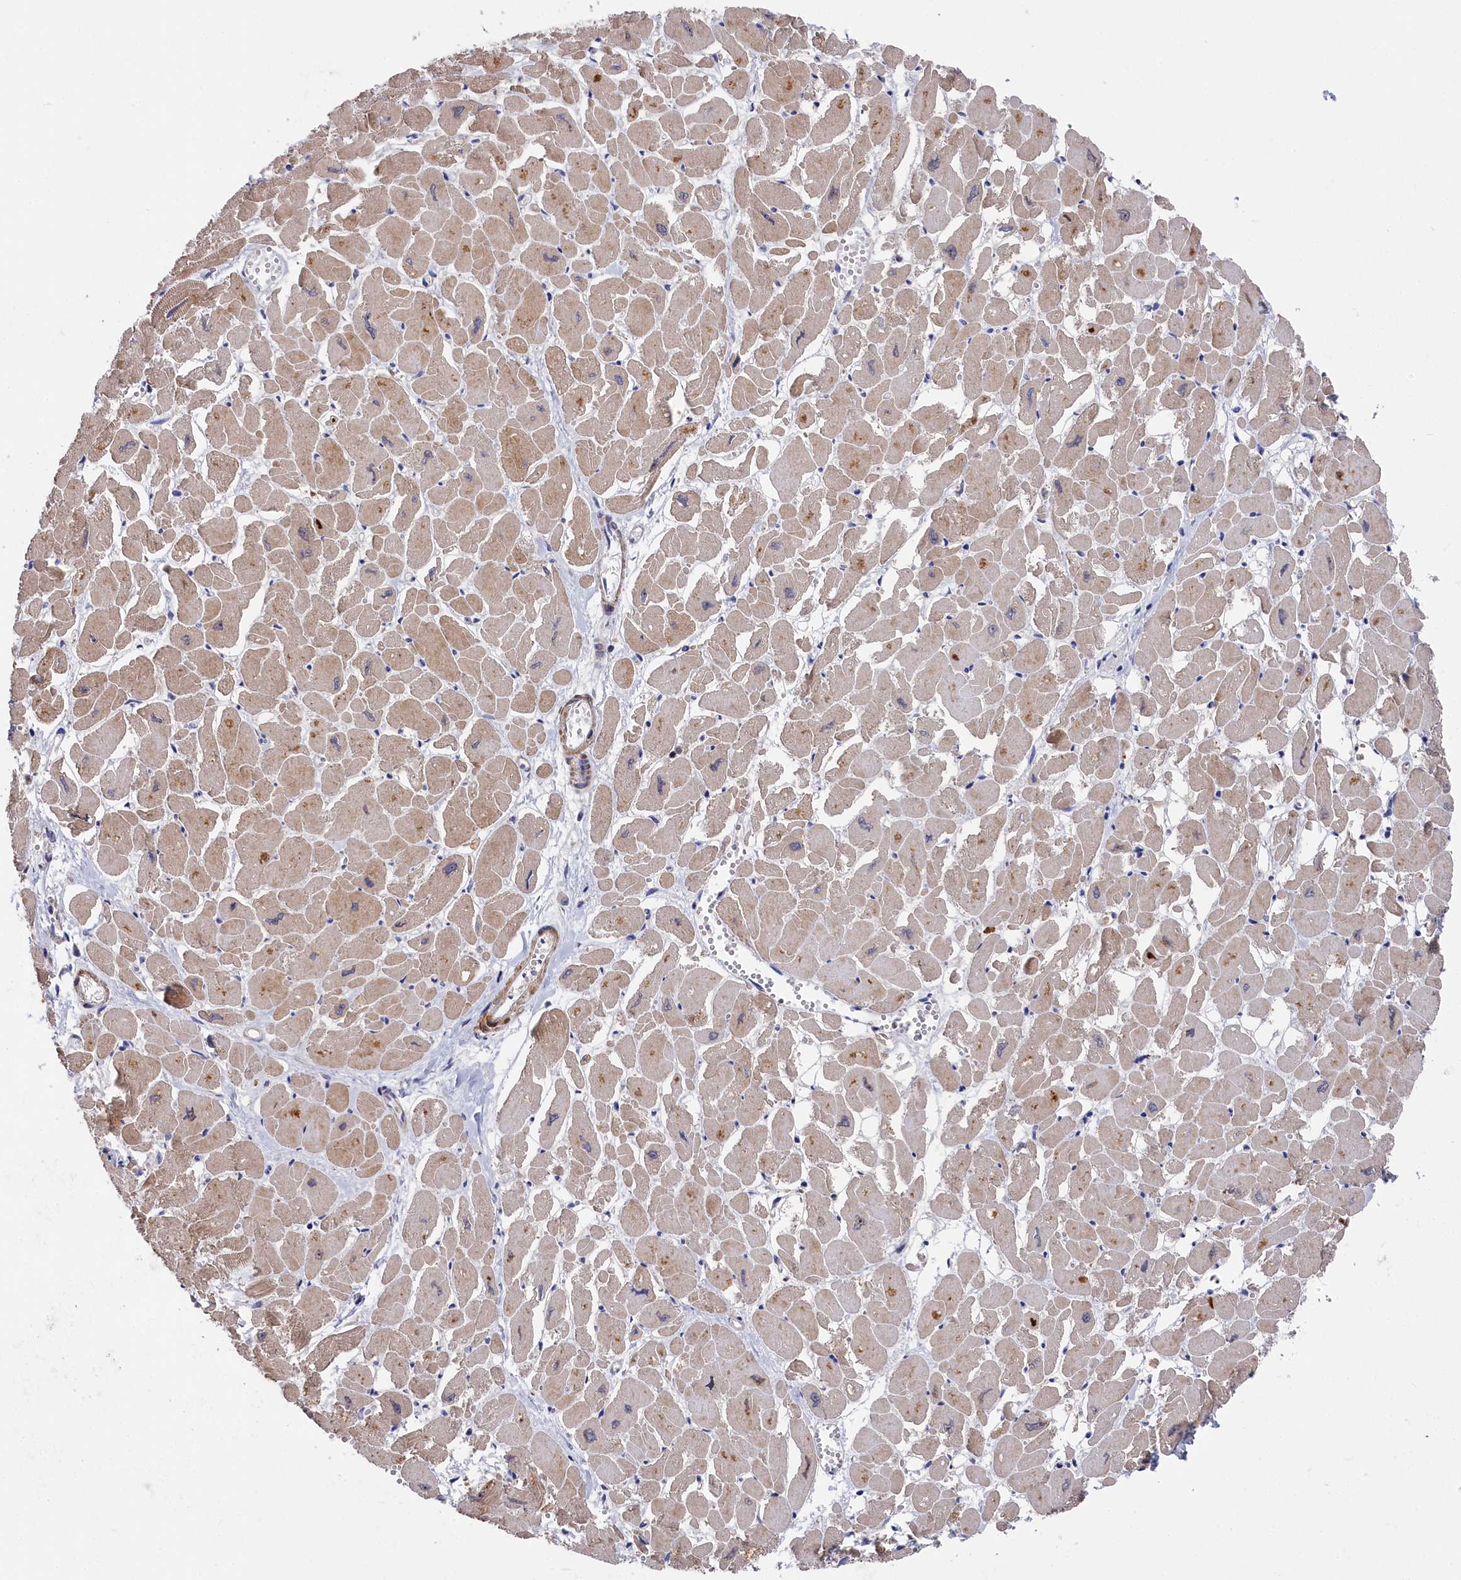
{"staining": {"intensity": "weak", "quantity": "25%-75%", "location": "cytoplasmic/membranous"}, "tissue": "heart muscle", "cell_type": "Cardiomyocytes", "image_type": "normal", "snomed": [{"axis": "morphology", "description": "Normal tissue, NOS"}, {"axis": "topography", "description": "Heart"}], "caption": "This is an image of IHC staining of benign heart muscle, which shows weak staining in the cytoplasmic/membranous of cardiomyocytes.", "gene": "CYB5D2", "patient": {"sex": "male", "age": 54}}